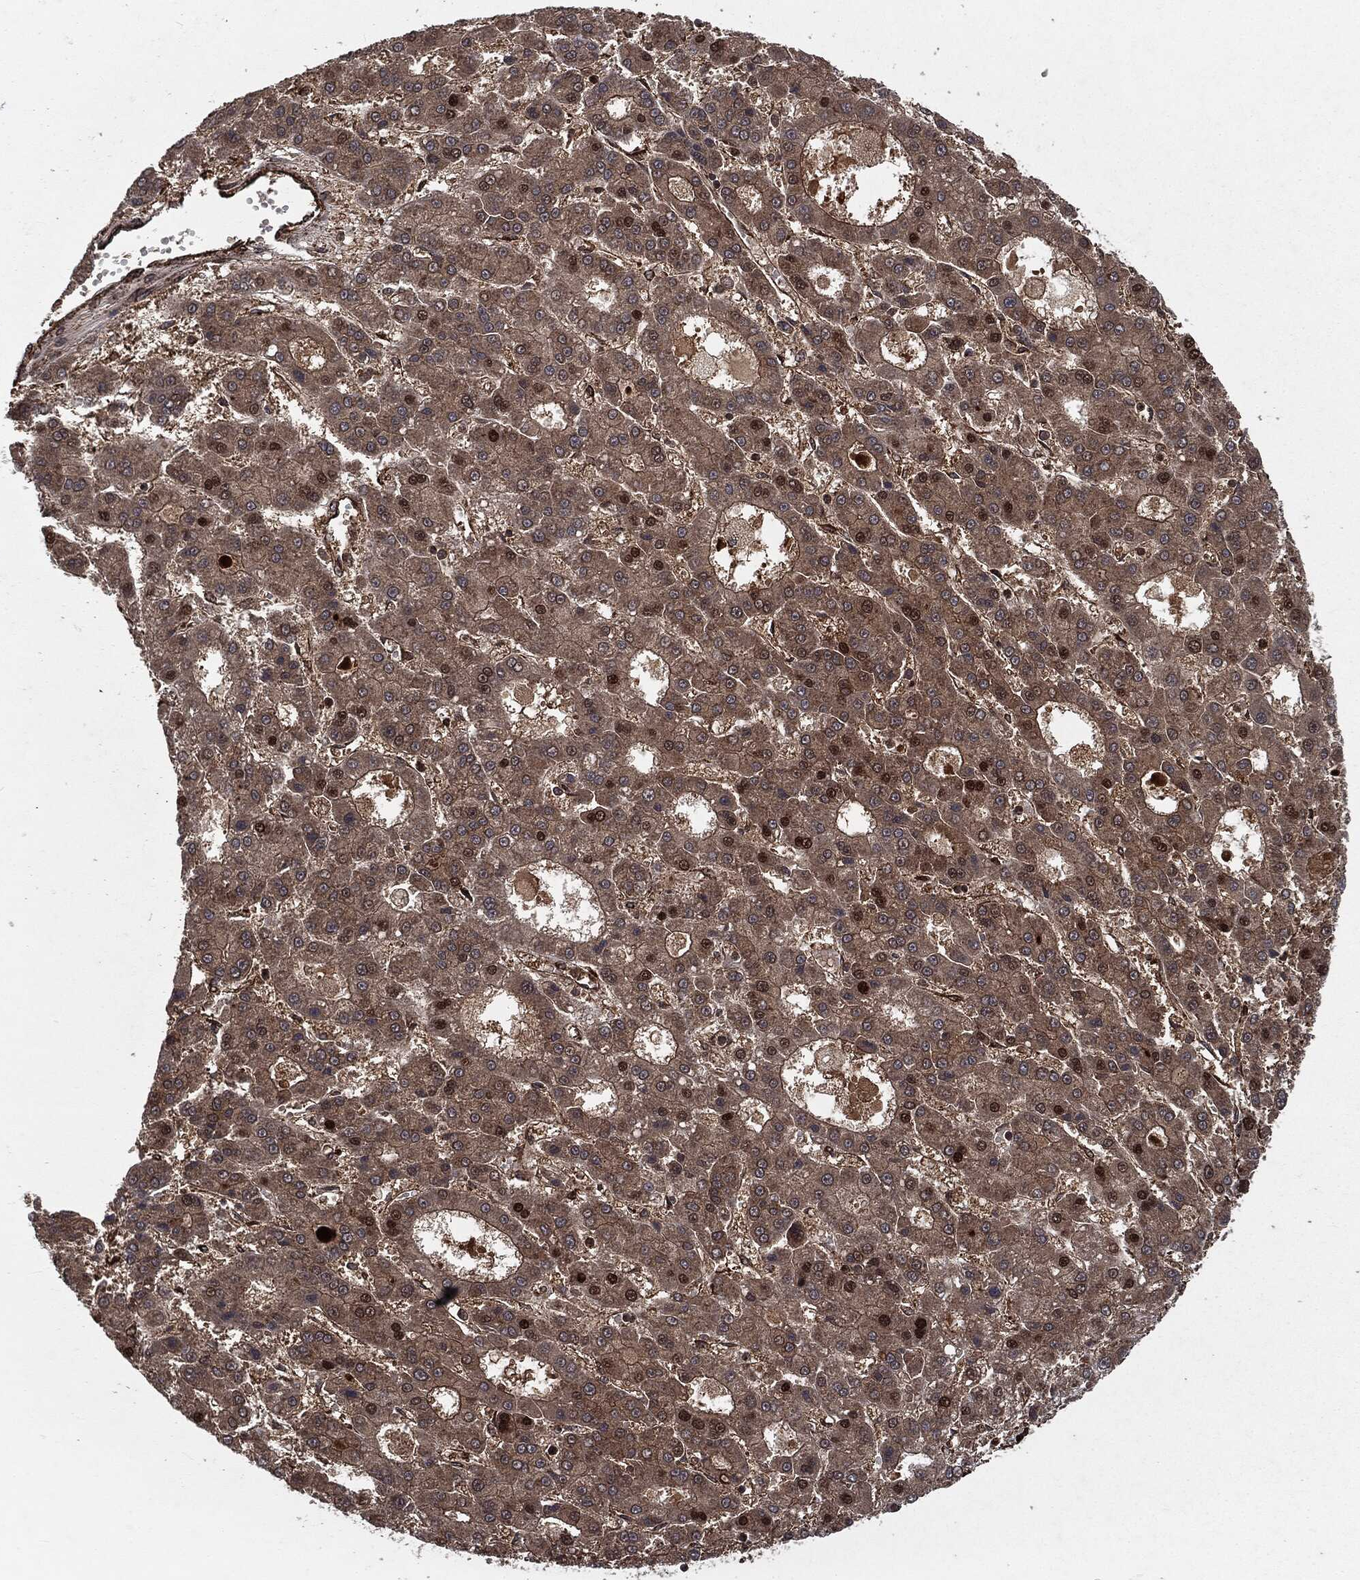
{"staining": {"intensity": "strong", "quantity": "<25%", "location": "nuclear"}, "tissue": "liver cancer", "cell_type": "Tumor cells", "image_type": "cancer", "snomed": [{"axis": "morphology", "description": "Carcinoma, Hepatocellular, NOS"}, {"axis": "topography", "description": "Liver"}], "caption": "A high-resolution histopathology image shows IHC staining of liver cancer, which displays strong nuclear expression in approximately <25% of tumor cells.", "gene": "RANBP9", "patient": {"sex": "male", "age": 70}}